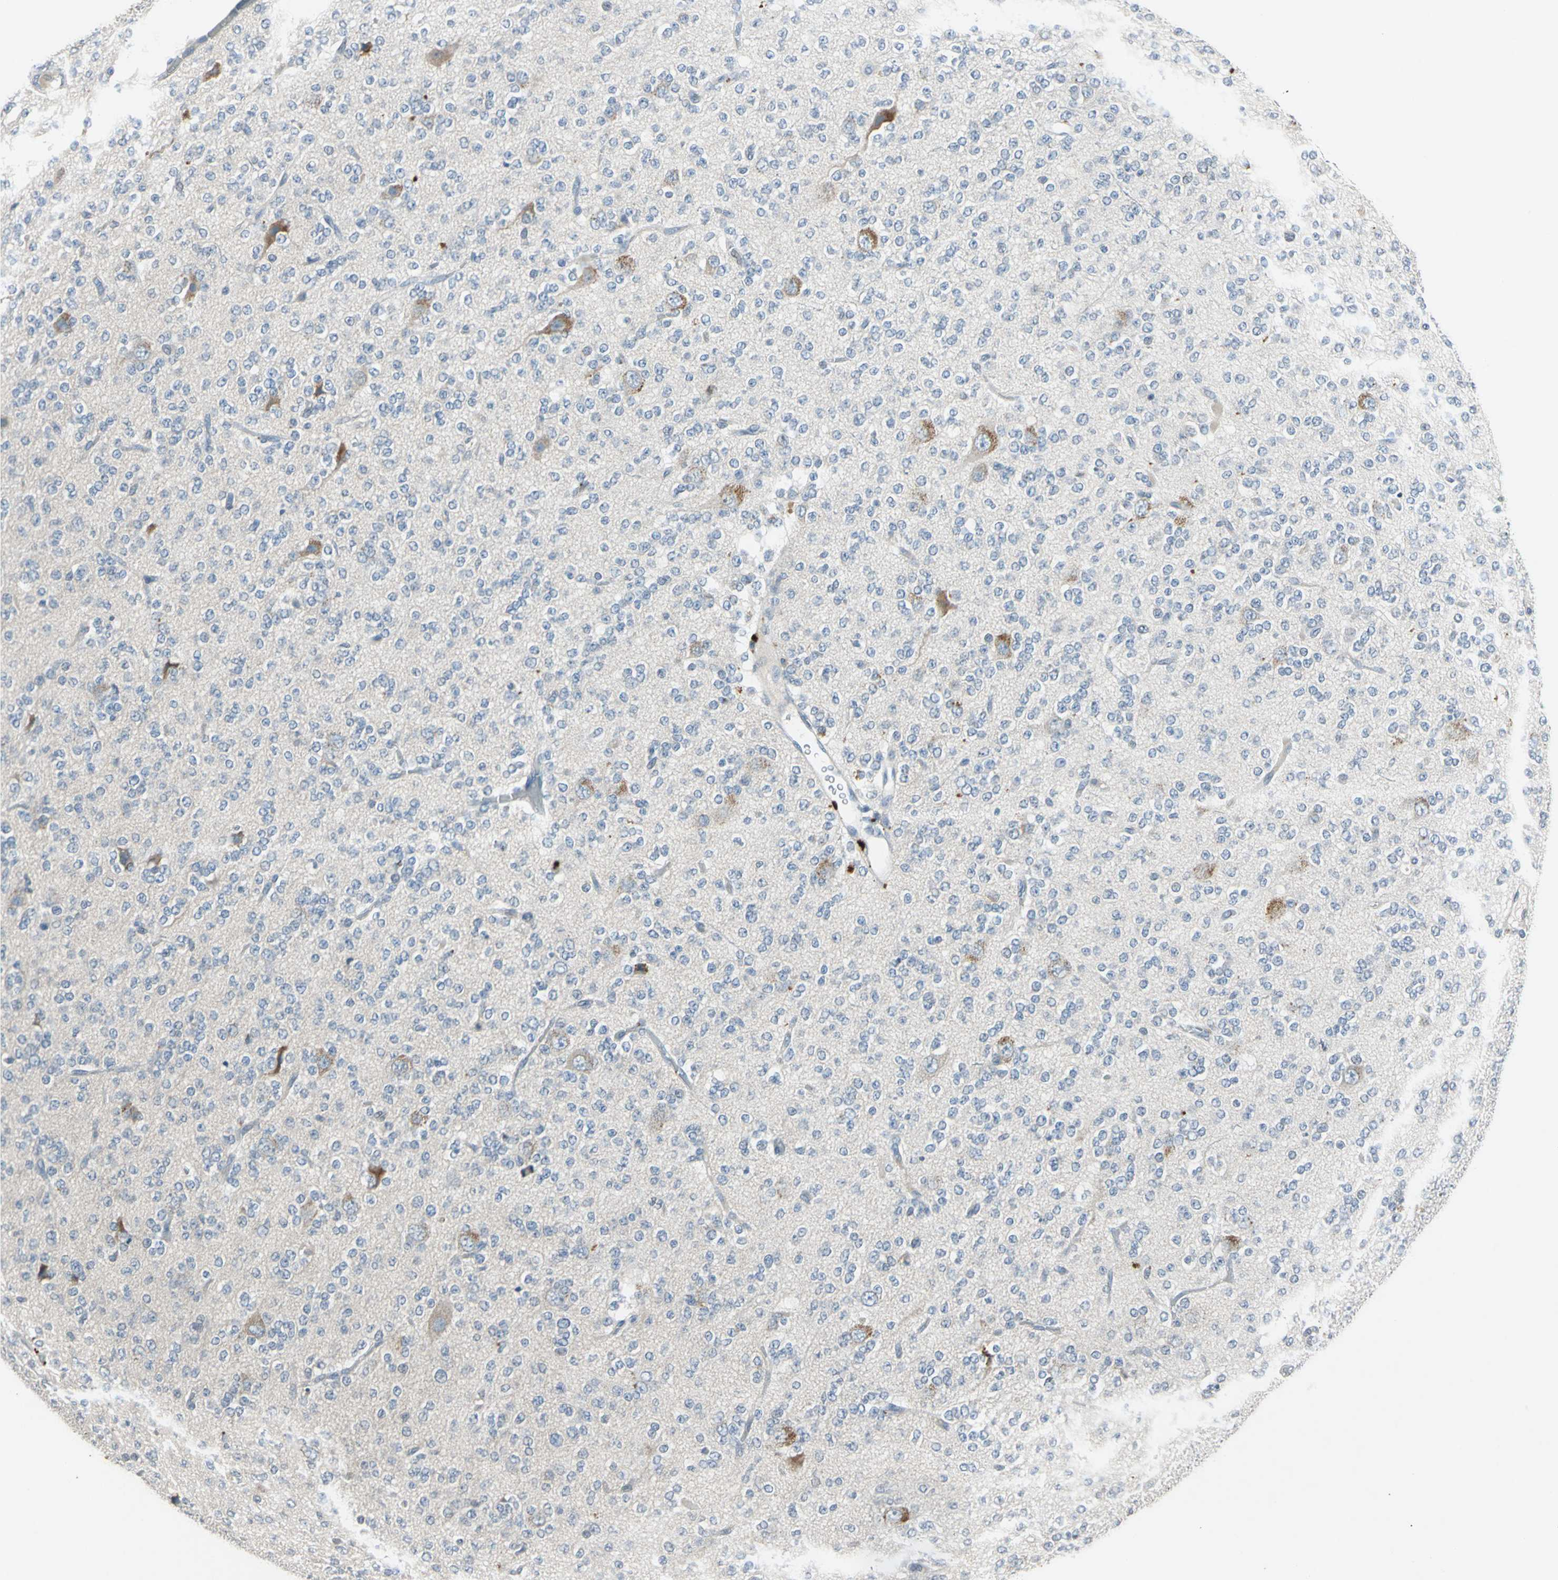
{"staining": {"intensity": "weak", "quantity": "<25%", "location": "cytoplasmic/membranous"}, "tissue": "glioma", "cell_type": "Tumor cells", "image_type": "cancer", "snomed": [{"axis": "morphology", "description": "Glioma, malignant, Low grade"}, {"axis": "topography", "description": "Brain"}], "caption": "Low-grade glioma (malignant) was stained to show a protein in brown. There is no significant expression in tumor cells.", "gene": "SLC2A13", "patient": {"sex": "male", "age": 38}}